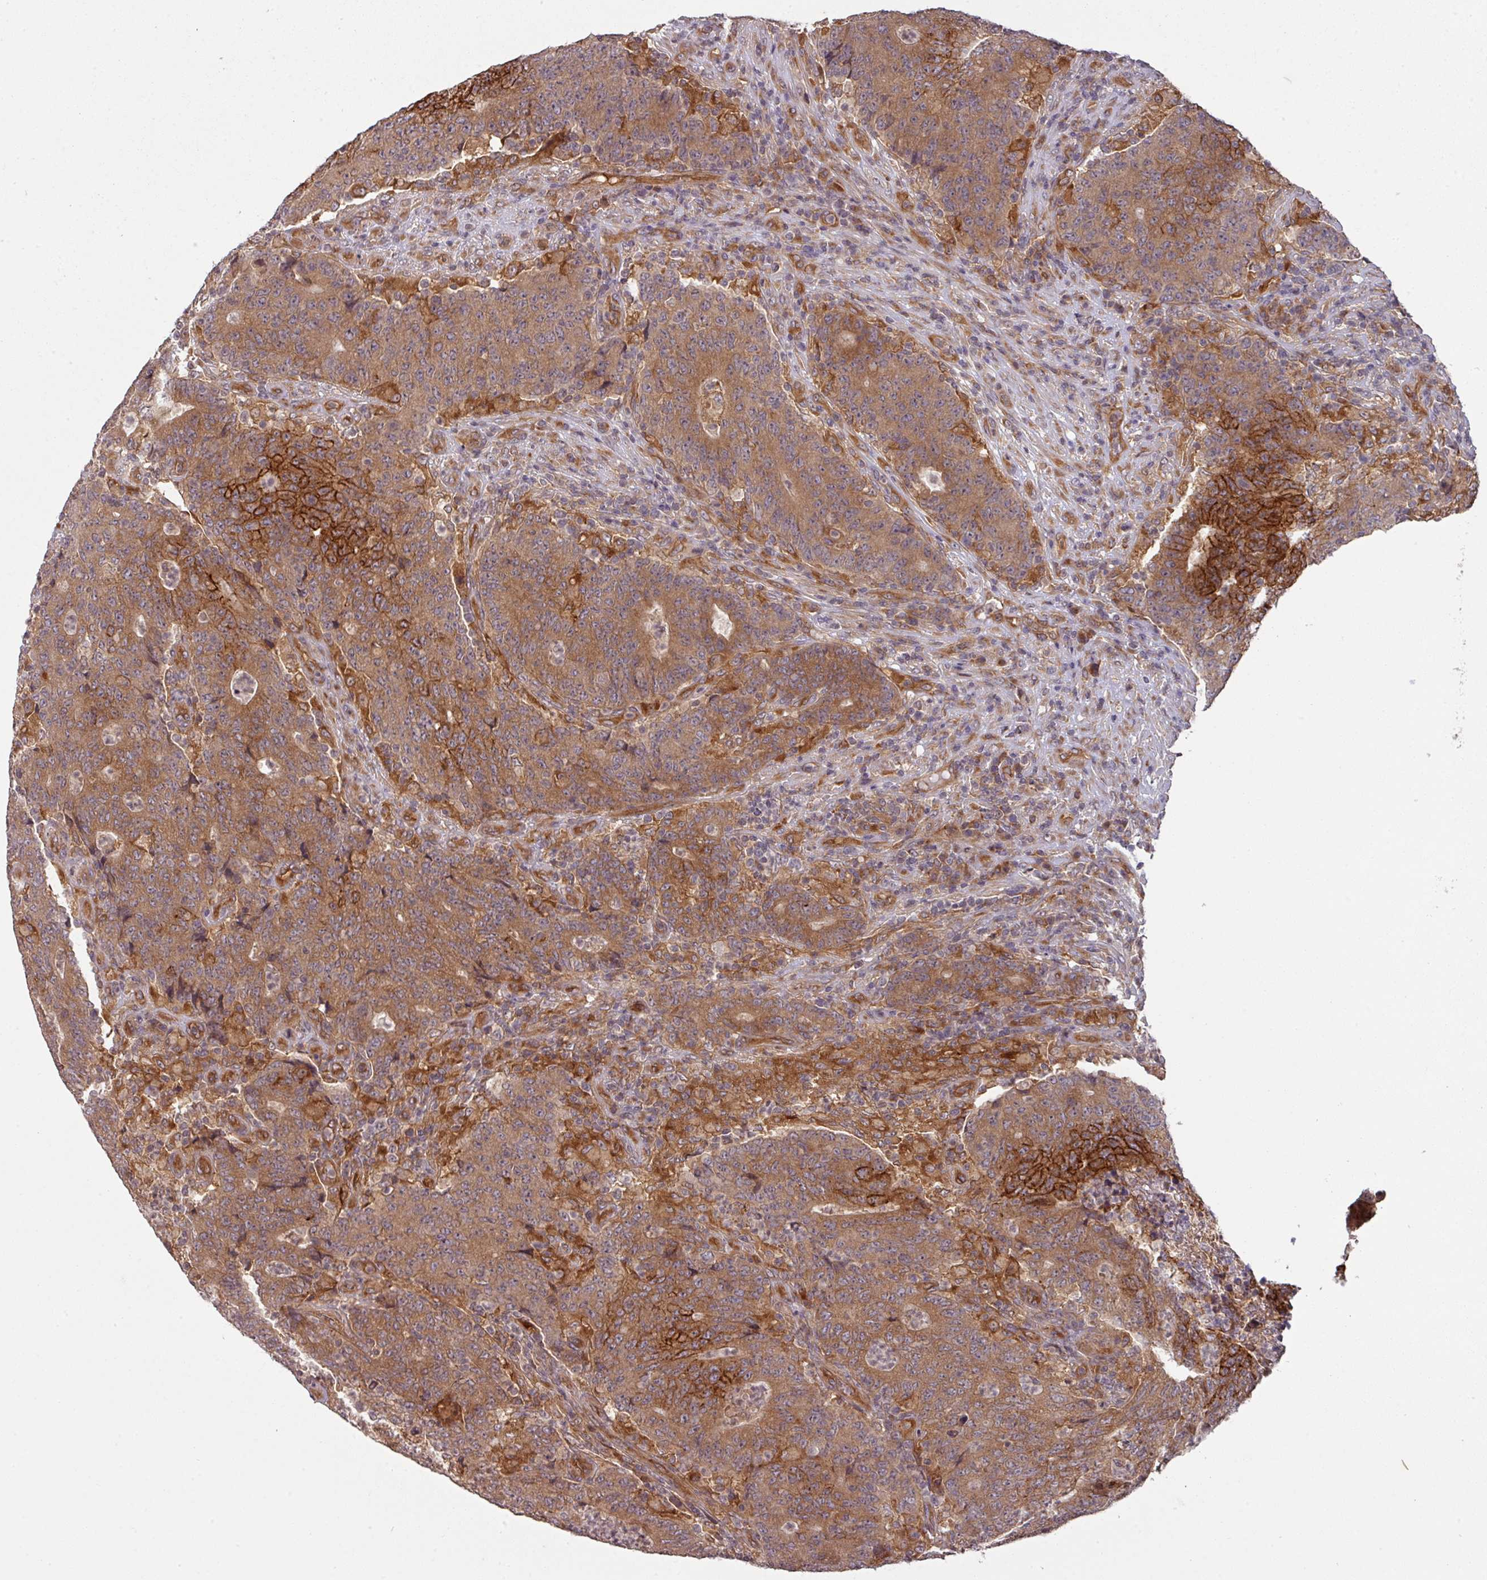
{"staining": {"intensity": "strong", "quantity": ">75%", "location": "cytoplasmic/membranous"}, "tissue": "colorectal cancer", "cell_type": "Tumor cells", "image_type": "cancer", "snomed": [{"axis": "morphology", "description": "Adenocarcinoma, NOS"}, {"axis": "topography", "description": "Colon"}], "caption": "Protein positivity by immunohistochemistry exhibits strong cytoplasmic/membranous expression in approximately >75% of tumor cells in colorectal cancer (adenocarcinoma).", "gene": "CYFIP2", "patient": {"sex": "female", "age": 75}}